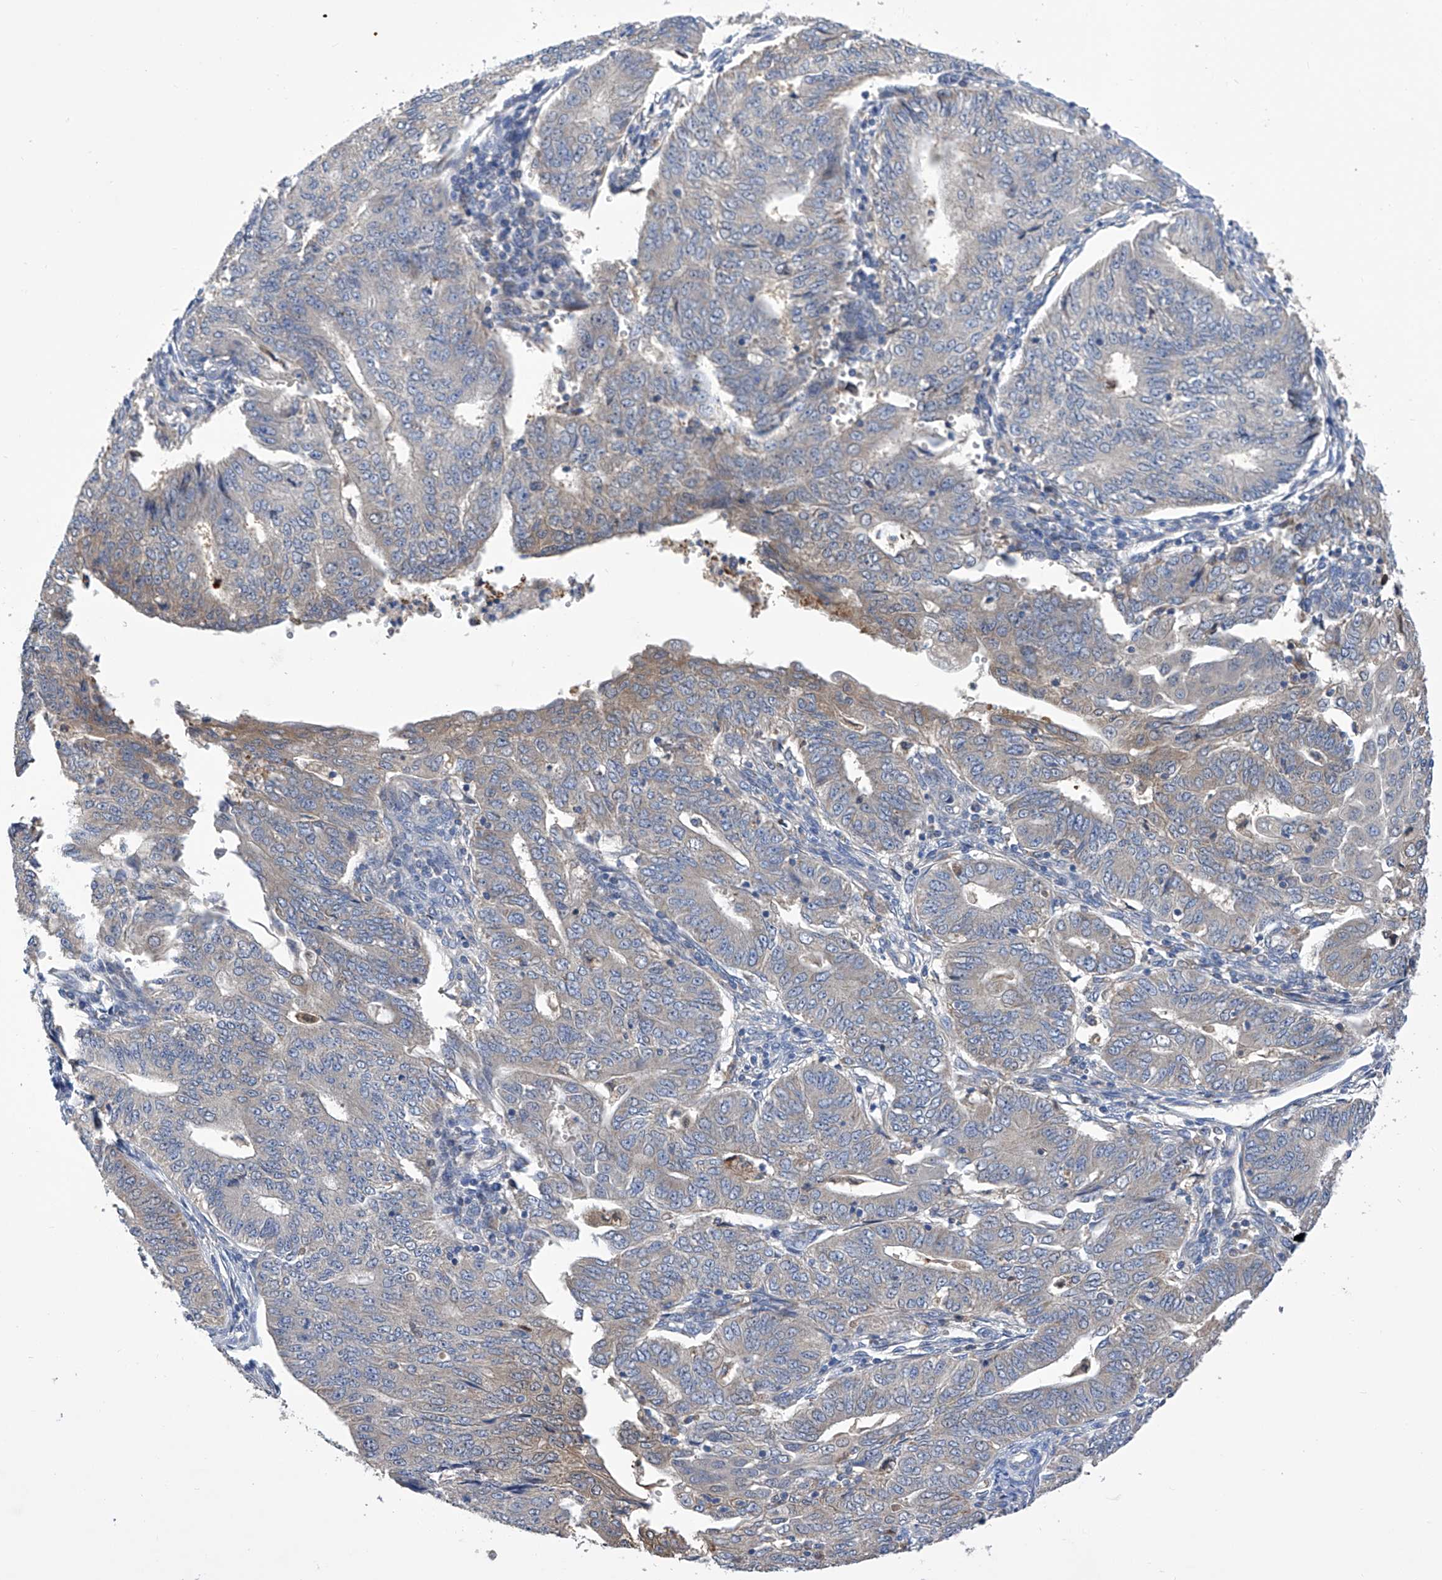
{"staining": {"intensity": "weak", "quantity": "25%-75%", "location": "cytoplasmic/membranous"}, "tissue": "endometrial cancer", "cell_type": "Tumor cells", "image_type": "cancer", "snomed": [{"axis": "morphology", "description": "Adenocarcinoma, NOS"}, {"axis": "topography", "description": "Endometrium"}], "caption": "A low amount of weak cytoplasmic/membranous positivity is present in approximately 25%-75% of tumor cells in endometrial cancer (adenocarcinoma) tissue.", "gene": "SPATA20", "patient": {"sex": "female", "age": 32}}